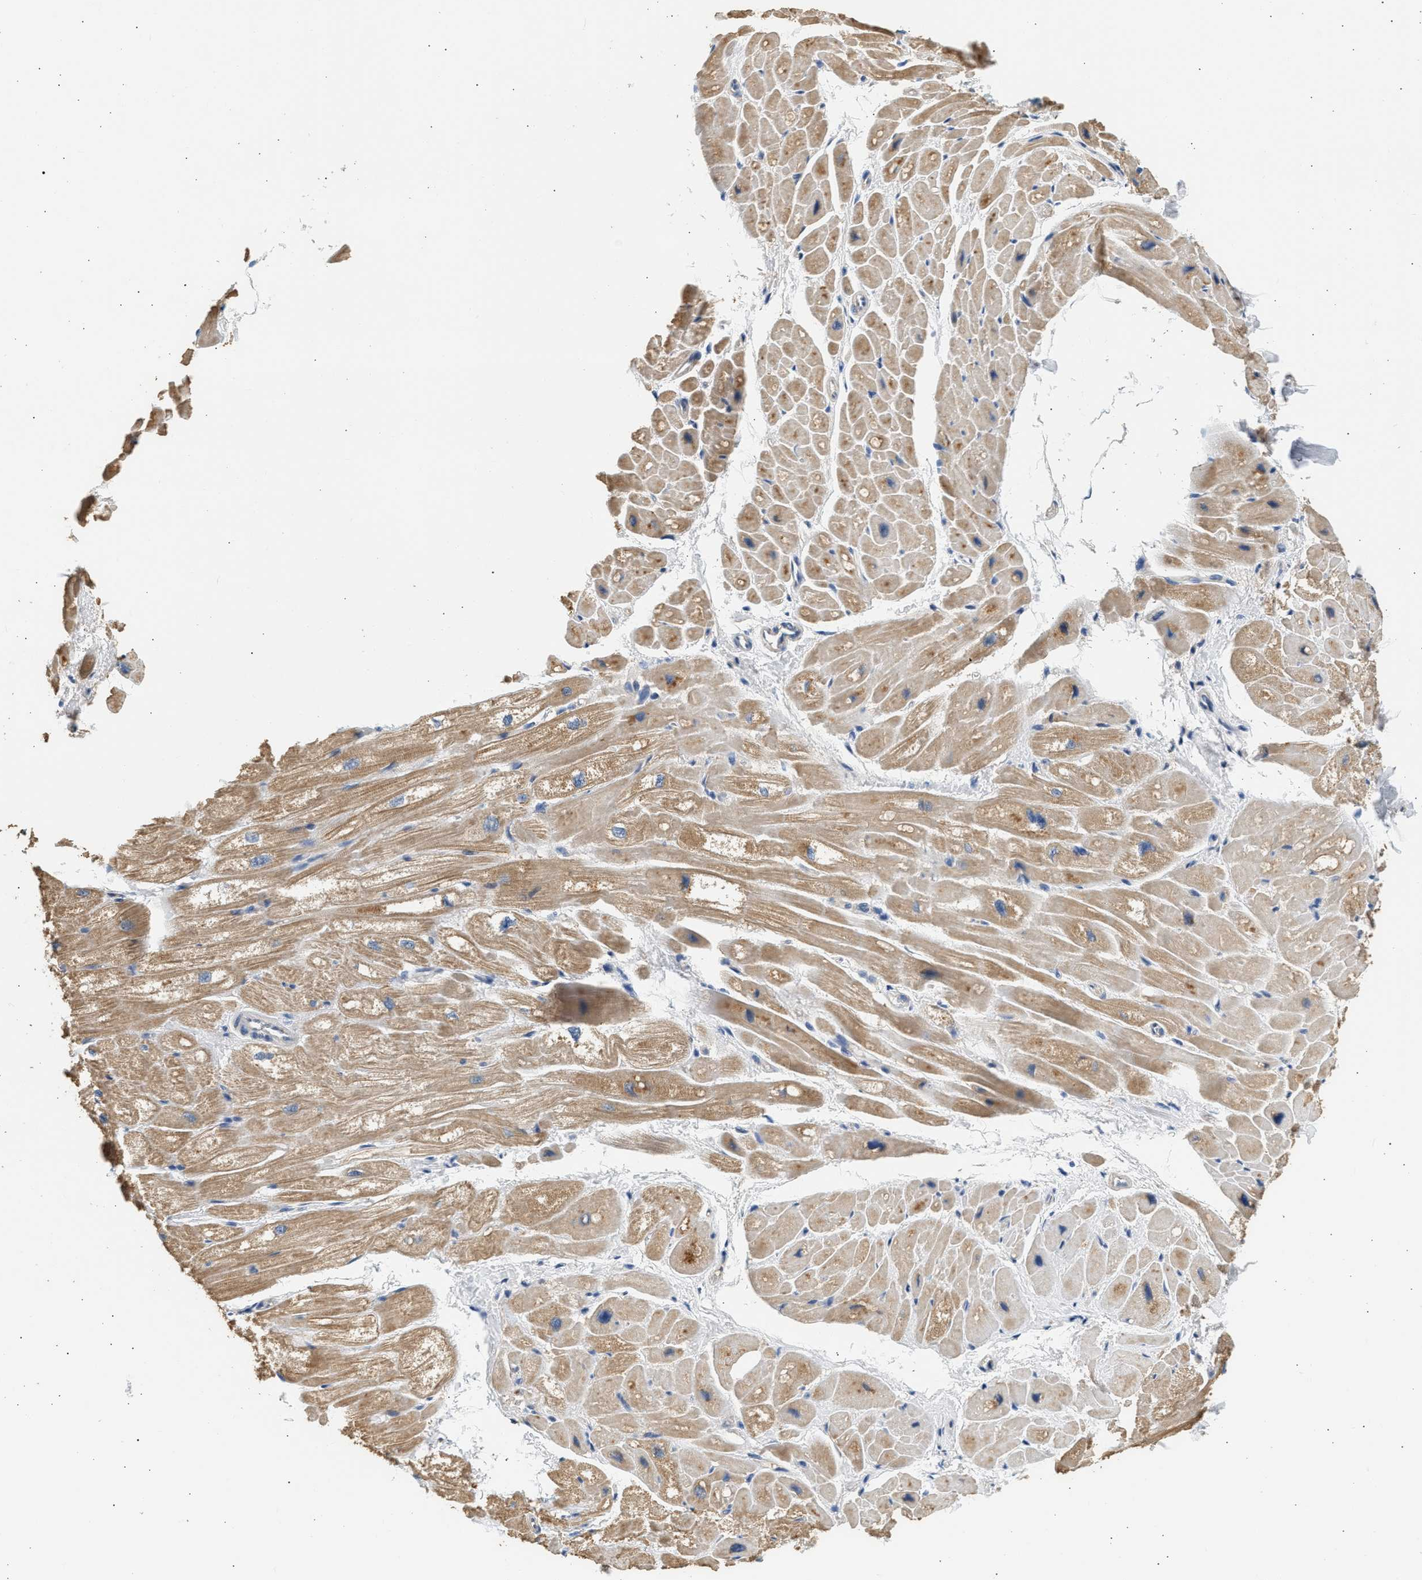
{"staining": {"intensity": "moderate", "quantity": ">75%", "location": "cytoplasmic/membranous"}, "tissue": "heart muscle", "cell_type": "Cardiomyocytes", "image_type": "normal", "snomed": [{"axis": "morphology", "description": "Normal tissue, NOS"}, {"axis": "topography", "description": "Heart"}], "caption": "High-magnification brightfield microscopy of unremarkable heart muscle stained with DAB (brown) and counterstained with hematoxylin (blue). cardiomyocytes exhibit moderate cytoplasmic/membranous positivity is present in about>75% of cells.", "gene": "WDR31", "patient": {"sex": "male", "age": 49}}